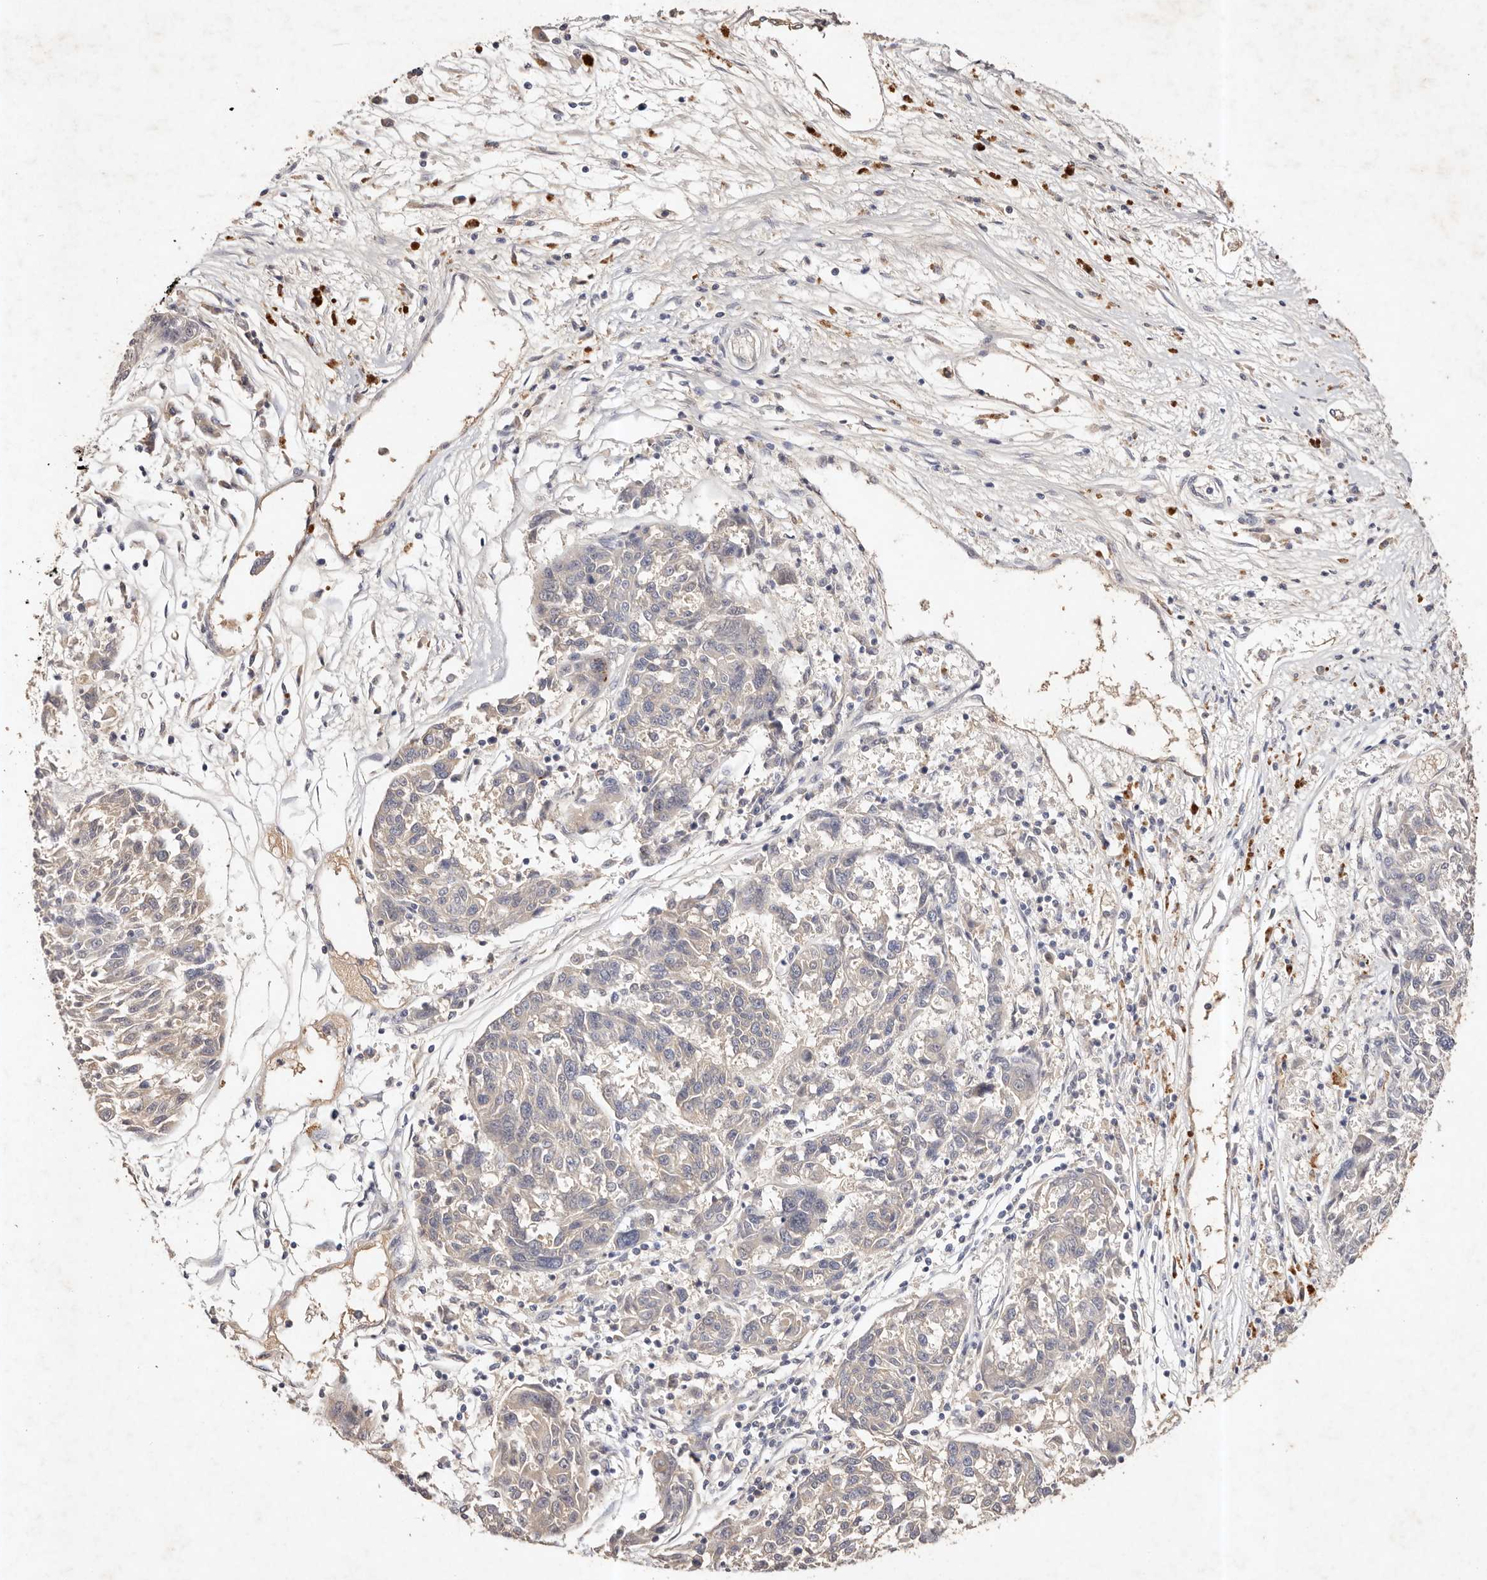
{"staining": {"intensity": "negative", "quantity": "none", "location": "none"}, "tissue": "melanoma", "cell_type": "Tumor cells", "image_type": "cancer", "snomed": [{"axis": "morphology", "description": "Malignant melanoma, NOS"}, {"axis": "topography", "description": "Skin"}], "caption": "DAB immunohistochemical staining of human malignant melanoma demonstrates no significant positivity in tumor cells.", "gene": "CXADR", "patient": {"sex": "male", "age": 53}}